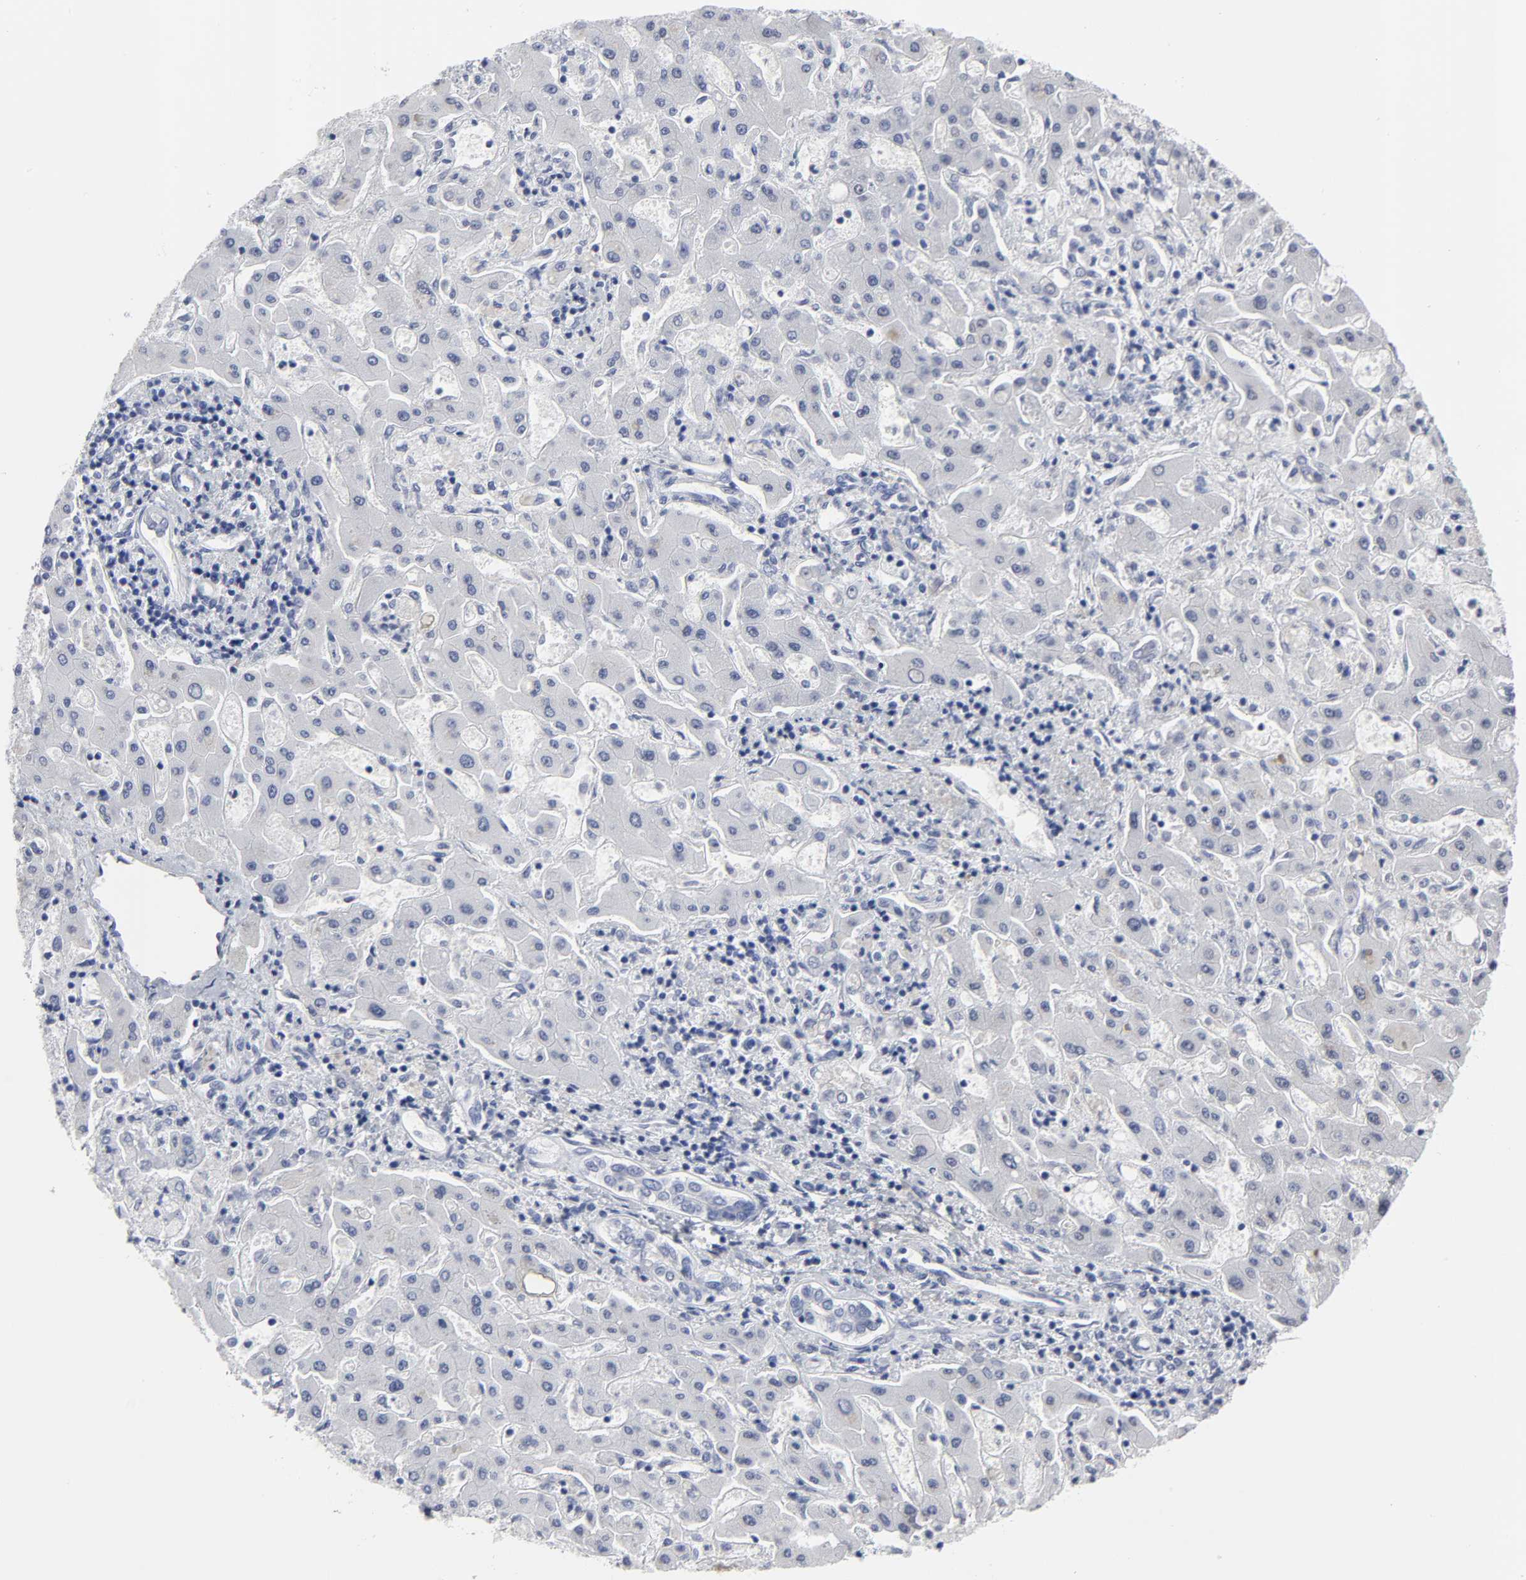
{"staining": {"intensity": "negative", "quantity": "none", "location": "none"}, "tissue": "liver cancer", "cell_type": "Tumor cells", "image_type": "cancer", "snomed": [{"axis": "morphology", "description": "Cholangiocarcinoma"}, {"axis": "topography", "description": "Liver"}], "caption": "DAB immunohistochemical staining of human liver cancer reveals no significant staining in tumor cells.", "gene": "HNF4A", "patient": {"sex": "male", "age": 50}}